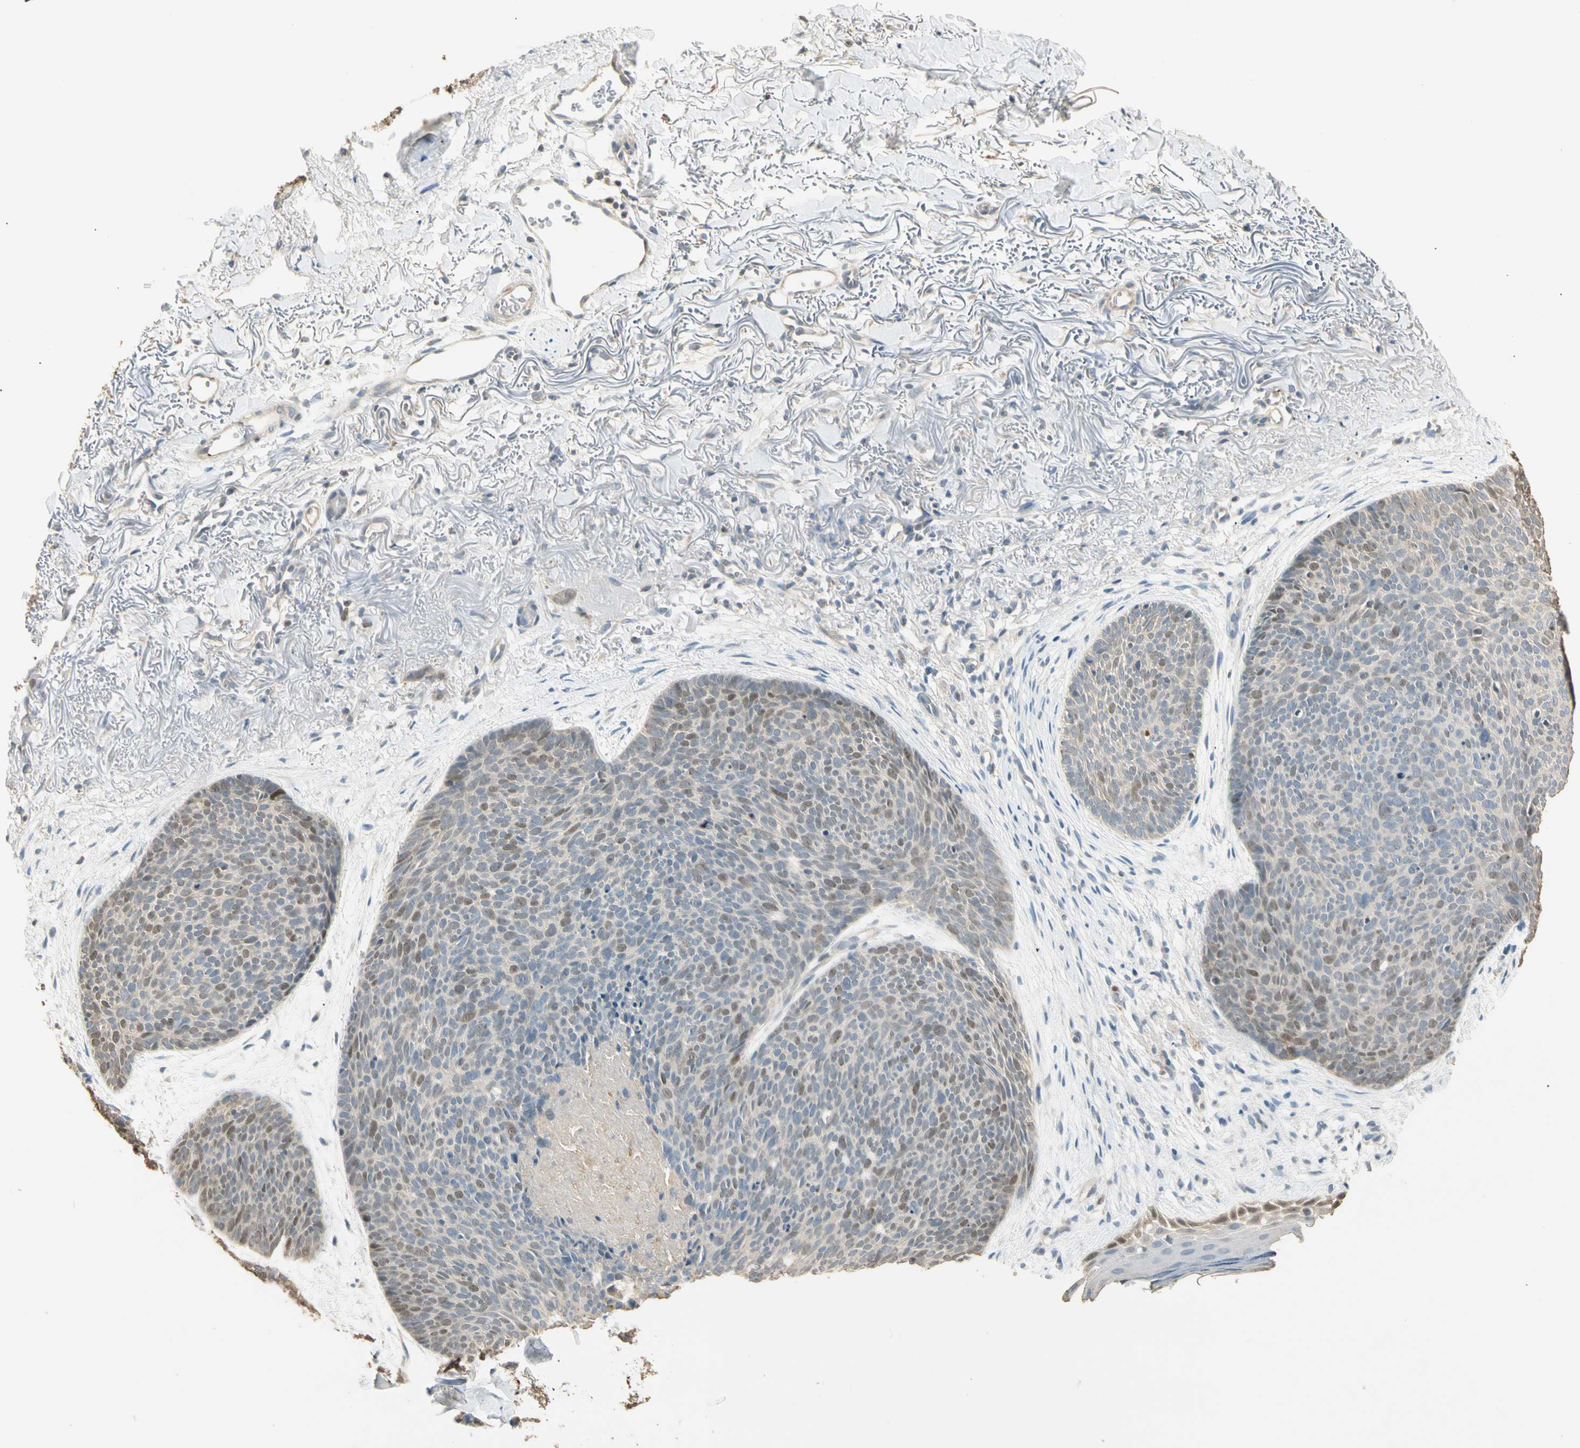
{"staining": {"intensity": "weak", "quantity": "<25%", "location": "nuclear"}, "tissue": "skin cancer", "cell_type": "Tumor cells", "image_type": "cancer", "snomed": [{"axis": "morphology", "description": "Normal tissue, NOS"}, {"axis": "morphology", "description": "Basal cell carcinoma"}, {"axis": "topography", "description": "Skin"}], "caption": "An image of skin cancer stained for a protein exhibits no brown staining in tumor cells.", "gene": "RAD18", "patient": {"sex": "female", "age": 70}}